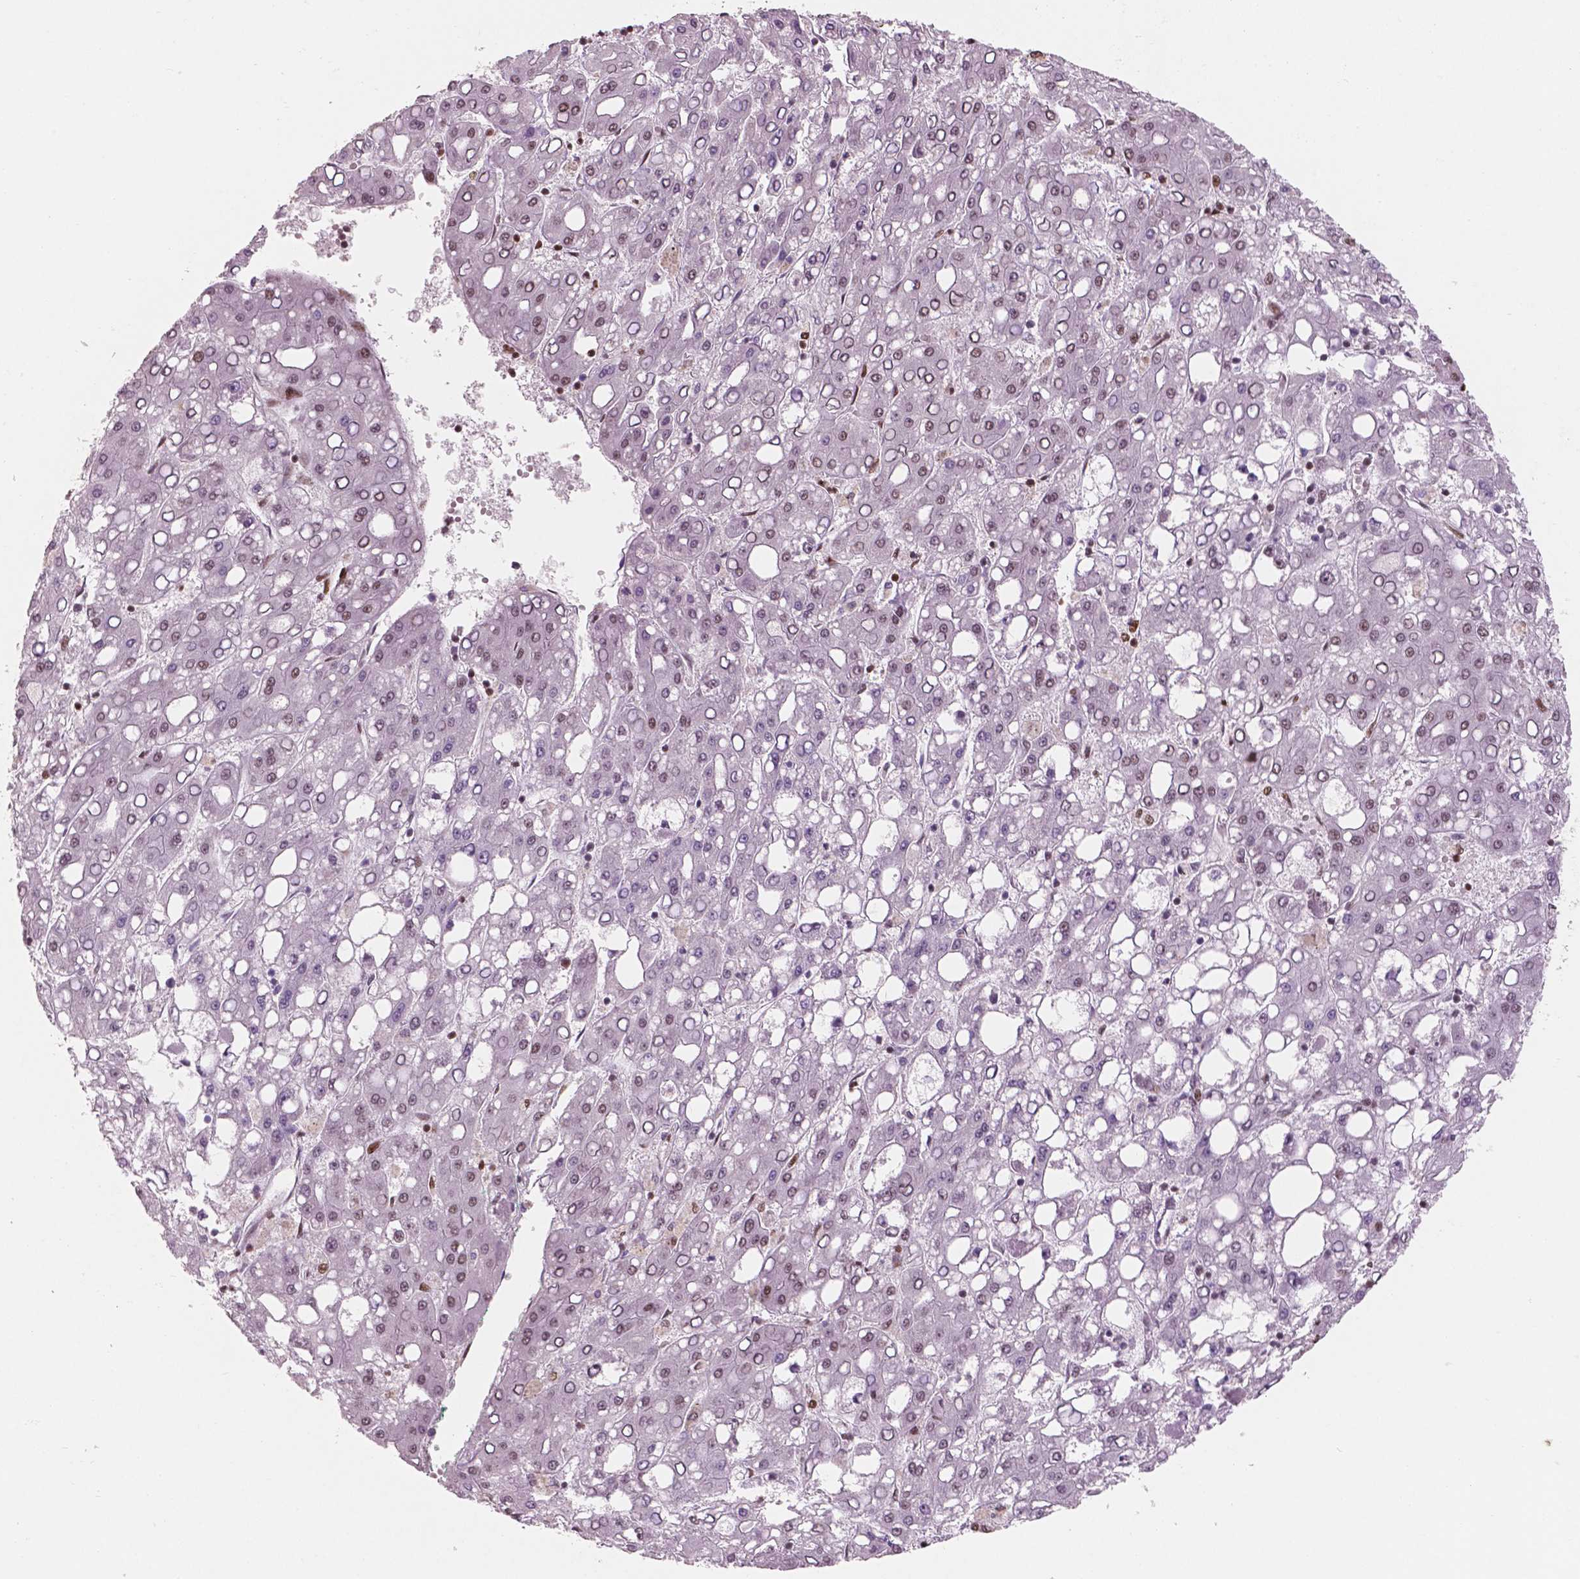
{"staining": {"intensity": "moderate", "quantity": "25%-75%", "location": "nuclear"}, "tissue": "liver cancer", "cell_type": "Tumor cells", "image_type": "cancer", "snomed": [{"axis": "morphology", "description": "Carcinoma, Hepatocellular, NOS"}, {"axis": "topography", "description": "Liver"}], "caption": "Immunohistochemistry (IHC) (DAB (3,3'-diaminobenzidine)) staining of liver cancer (hepatocellular carcinoma) displays moderate nuclear protein staining in about 25%-75% of tumor cells.", "gene": "BRD4", "patient": {"sex": "male", "age": 65}}